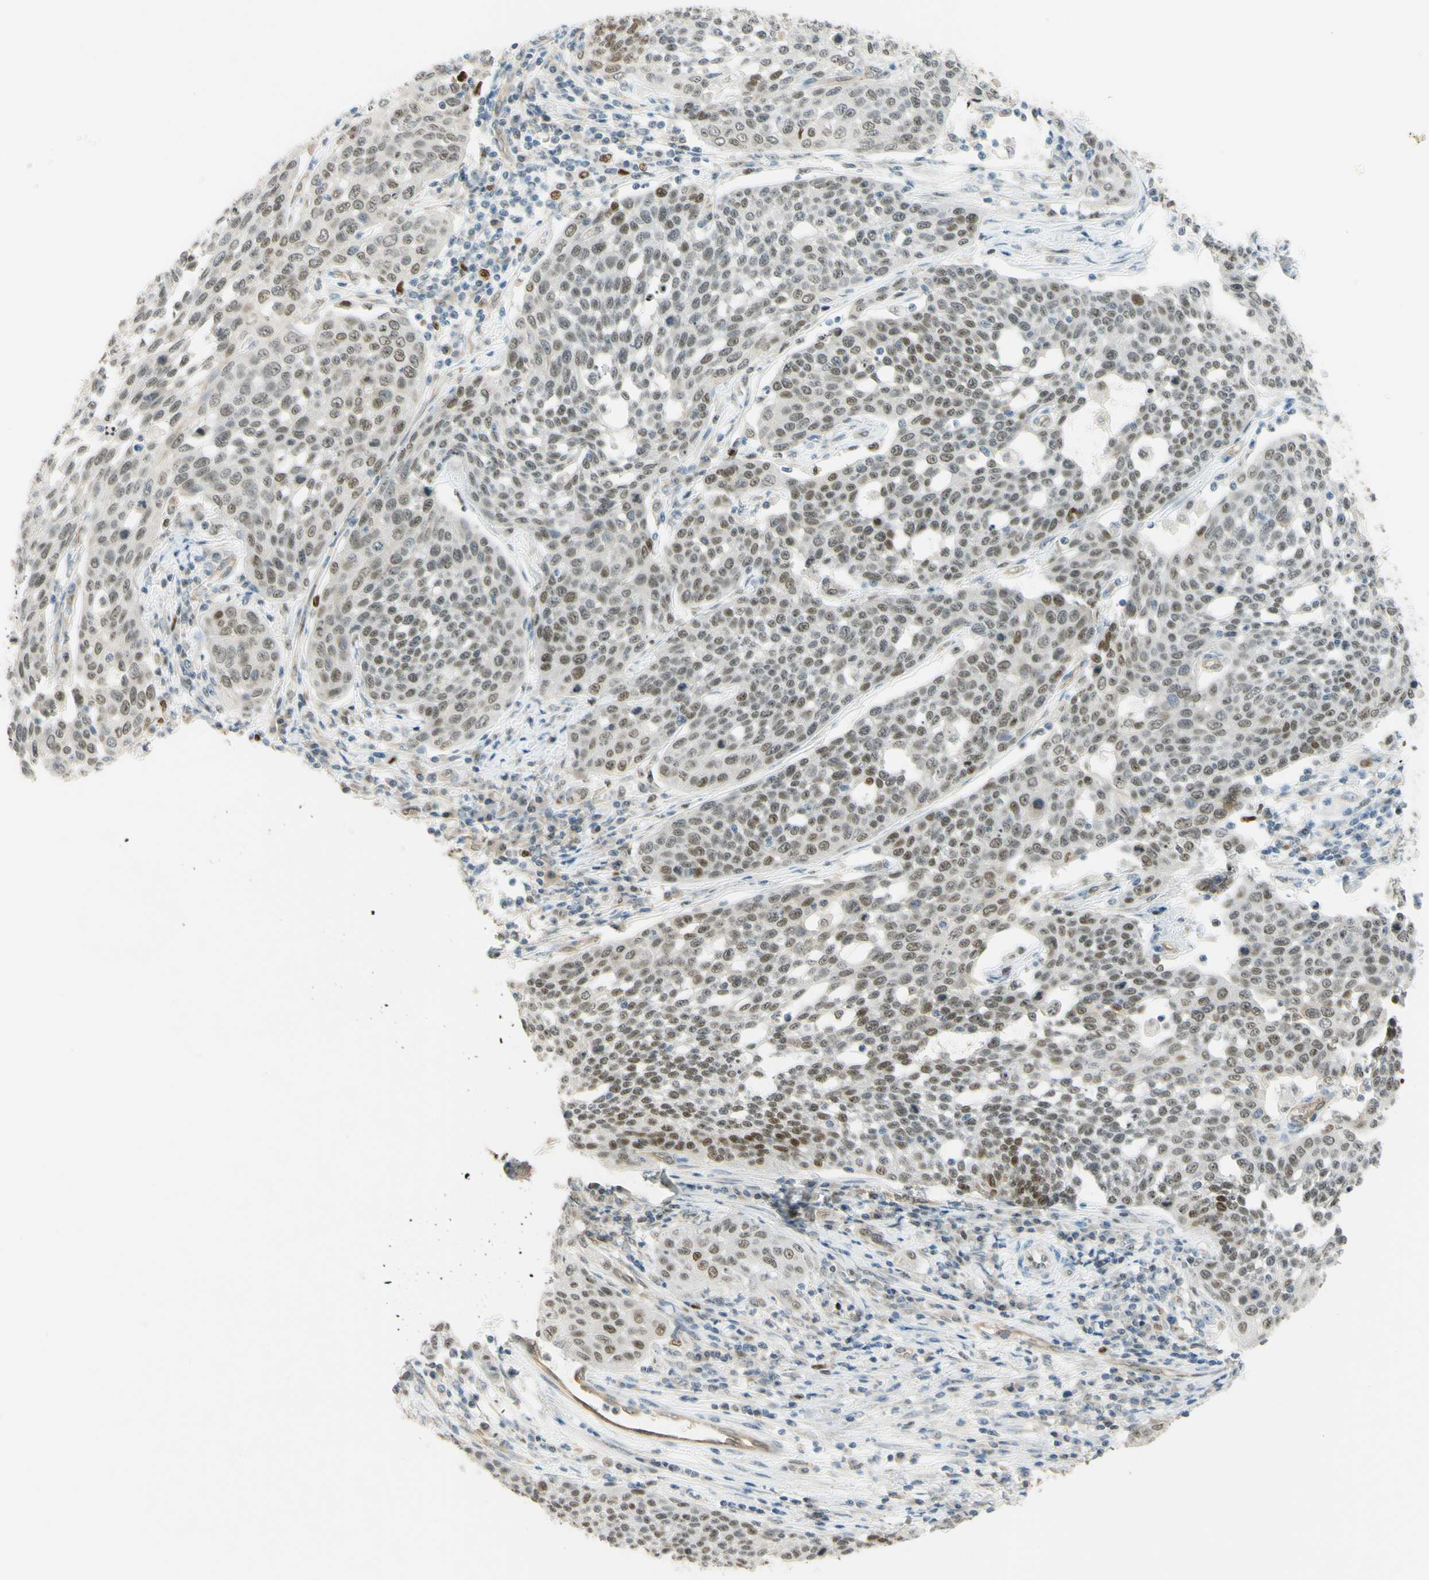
{"staining": {"intensity": "moderate", "quantity": "25%-75%", "location": "nuclear"}, "tissue": "cervical cancer", "cell_type": "Tumor cells", "image_type": "cancer", "snomed": [{"axis": "morphology", "description": "Squamous cell carcinoma, NOS"}, {"axis": "topography", "description": "Cervix"}], "caption": "A brown stain shows moderate nuclear positivity of a protein in cervical squamous cell carcinoma tumor cells.", "gene": "POLB", "patient": {"sex": "female", "age": 34}}